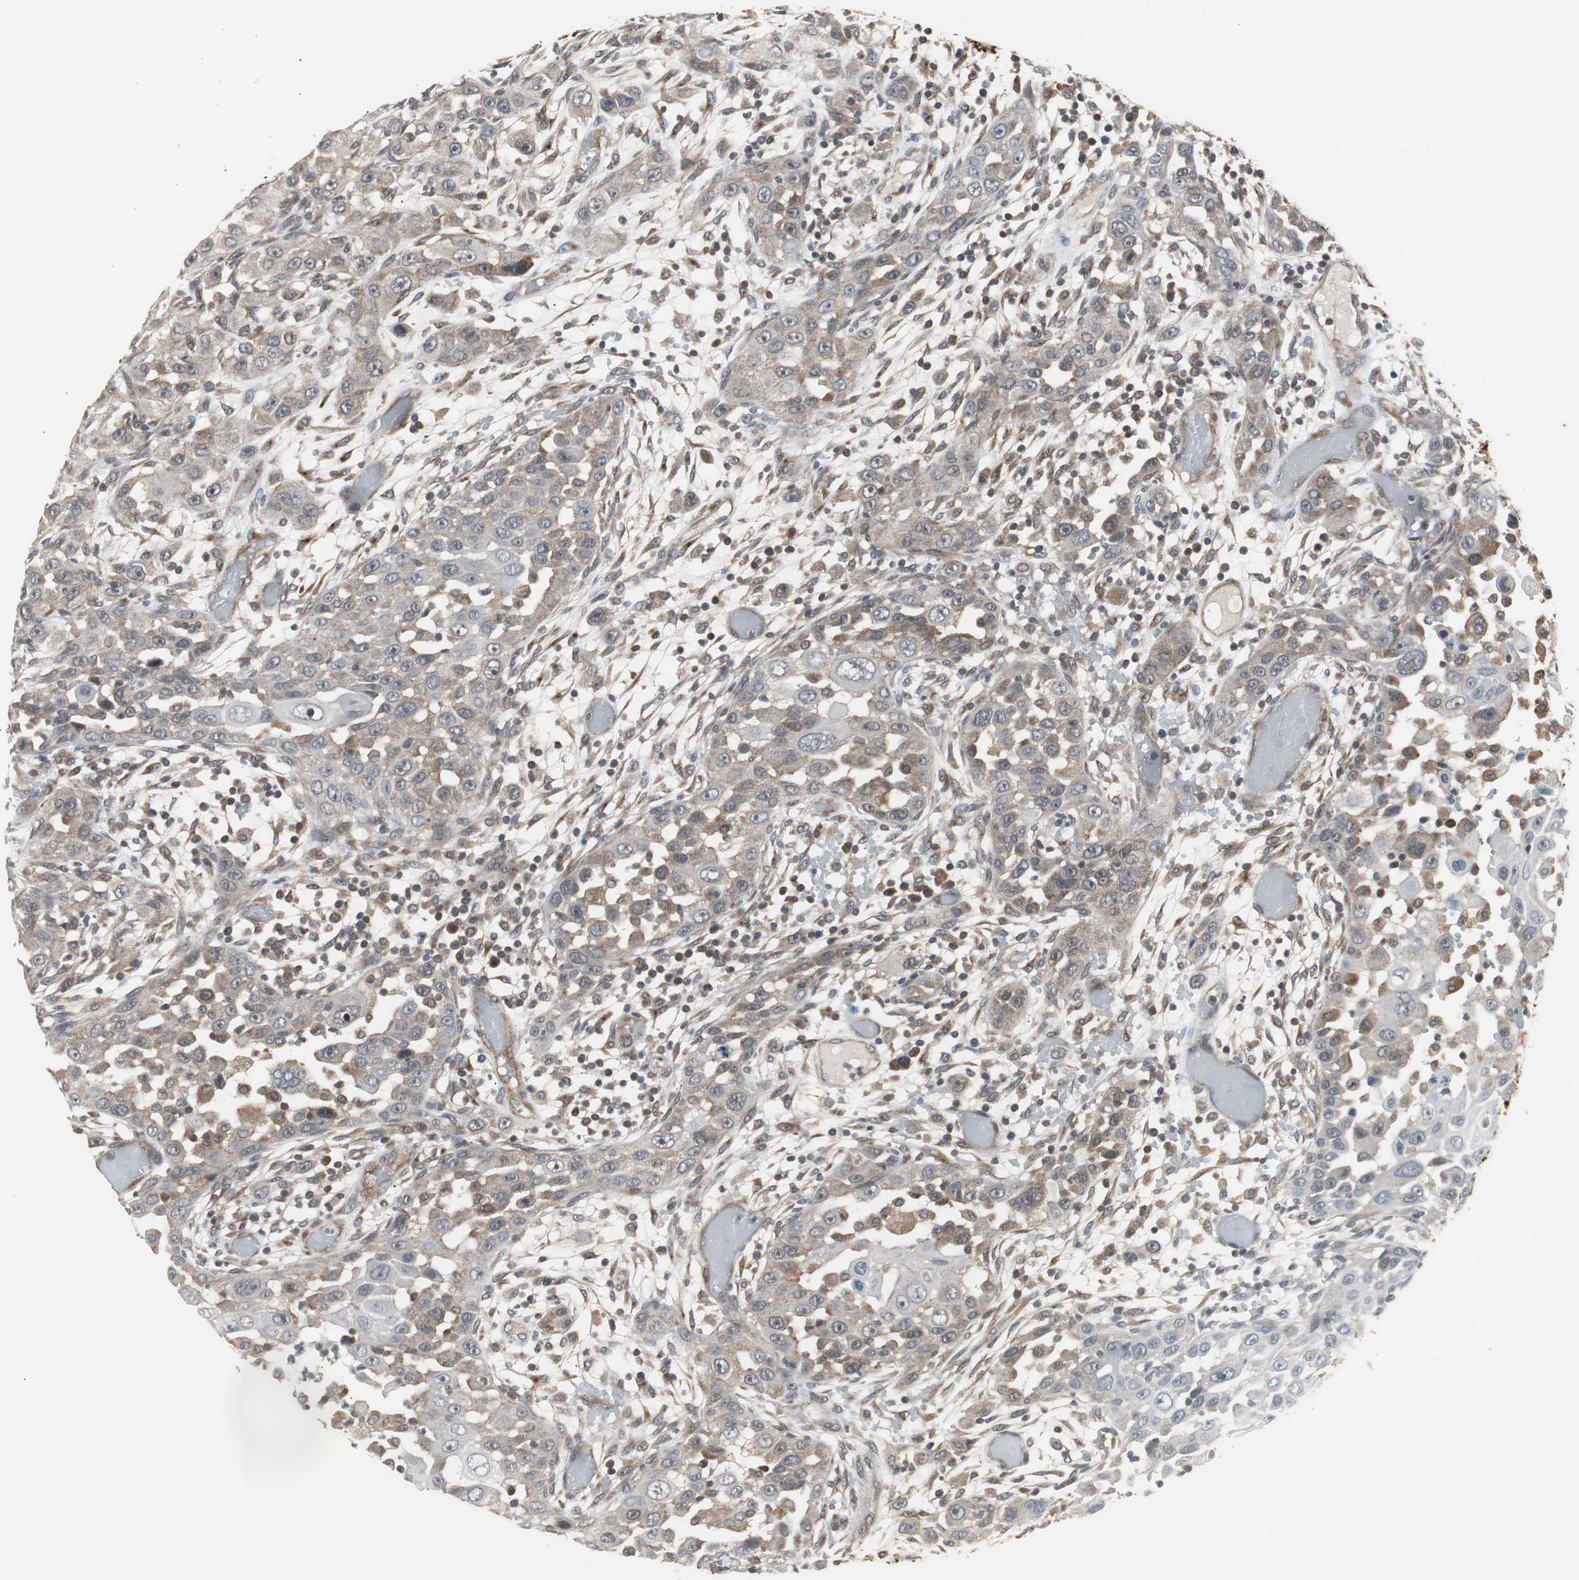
{"staining": {"intensity": "weak", "quantity": ">75%", "location": "cytoplasmic/membranous"}, "tissue": "head and neck cancer", "cell_type": "Tumor cells", "image_type": "cancer", "snomed": [{"axis": "morphology", "description": "Carcinoma, NOS"}, {"axis": "topography", "description": "Head-Neck"}], "caption": "Weak cytoplasmic/membranous protein positivity is seen in approximately >75% of tumor cells in head and neck cancer. Immunohistochemistry (ihc) stains the protein in brown and the nuclei are stained blue.", "gene": "ATP2B2", "patient": {"sex": "male", "age": 87}}